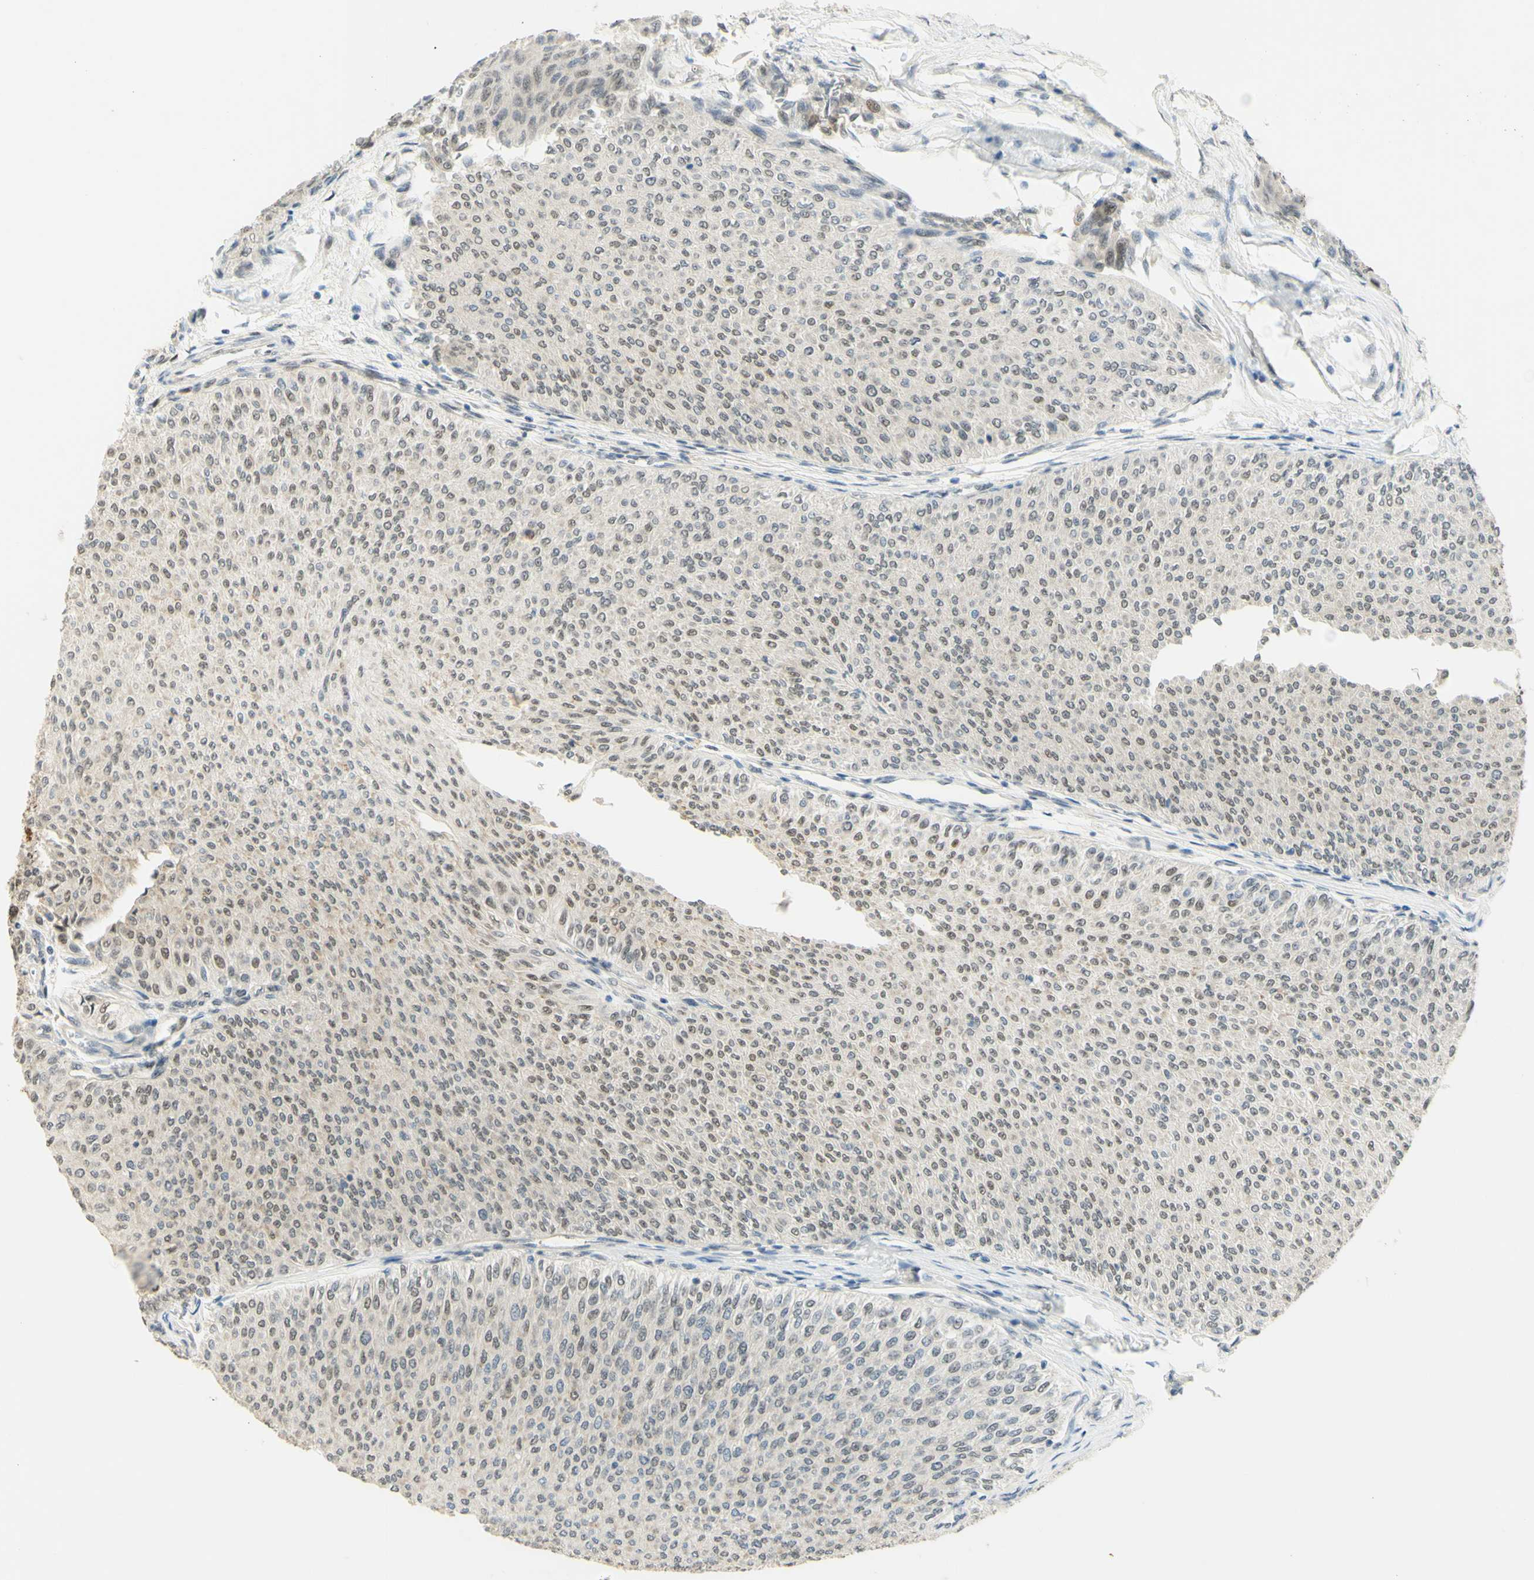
{"staining": {"intensity": "weak", "quantity": ">75%", "location": "nuclear"}, "tissue": "urothelial cancer", "cell_type": "Tumor cells", "image_type": "cancer", "snomed": [{"axis": "morphology", "description": "Urothelial carcinoma, Low grade"}, {"axis": "topography", "description": "Urinary bladder"}], "caption": "A photomicrograph of urothelial carcinoma (low-grade) stained for a protein displays weak nuclear brown staining in tumor cells.", "gene": "DDX1", "patient": {"sex": "male", "age": 78}}